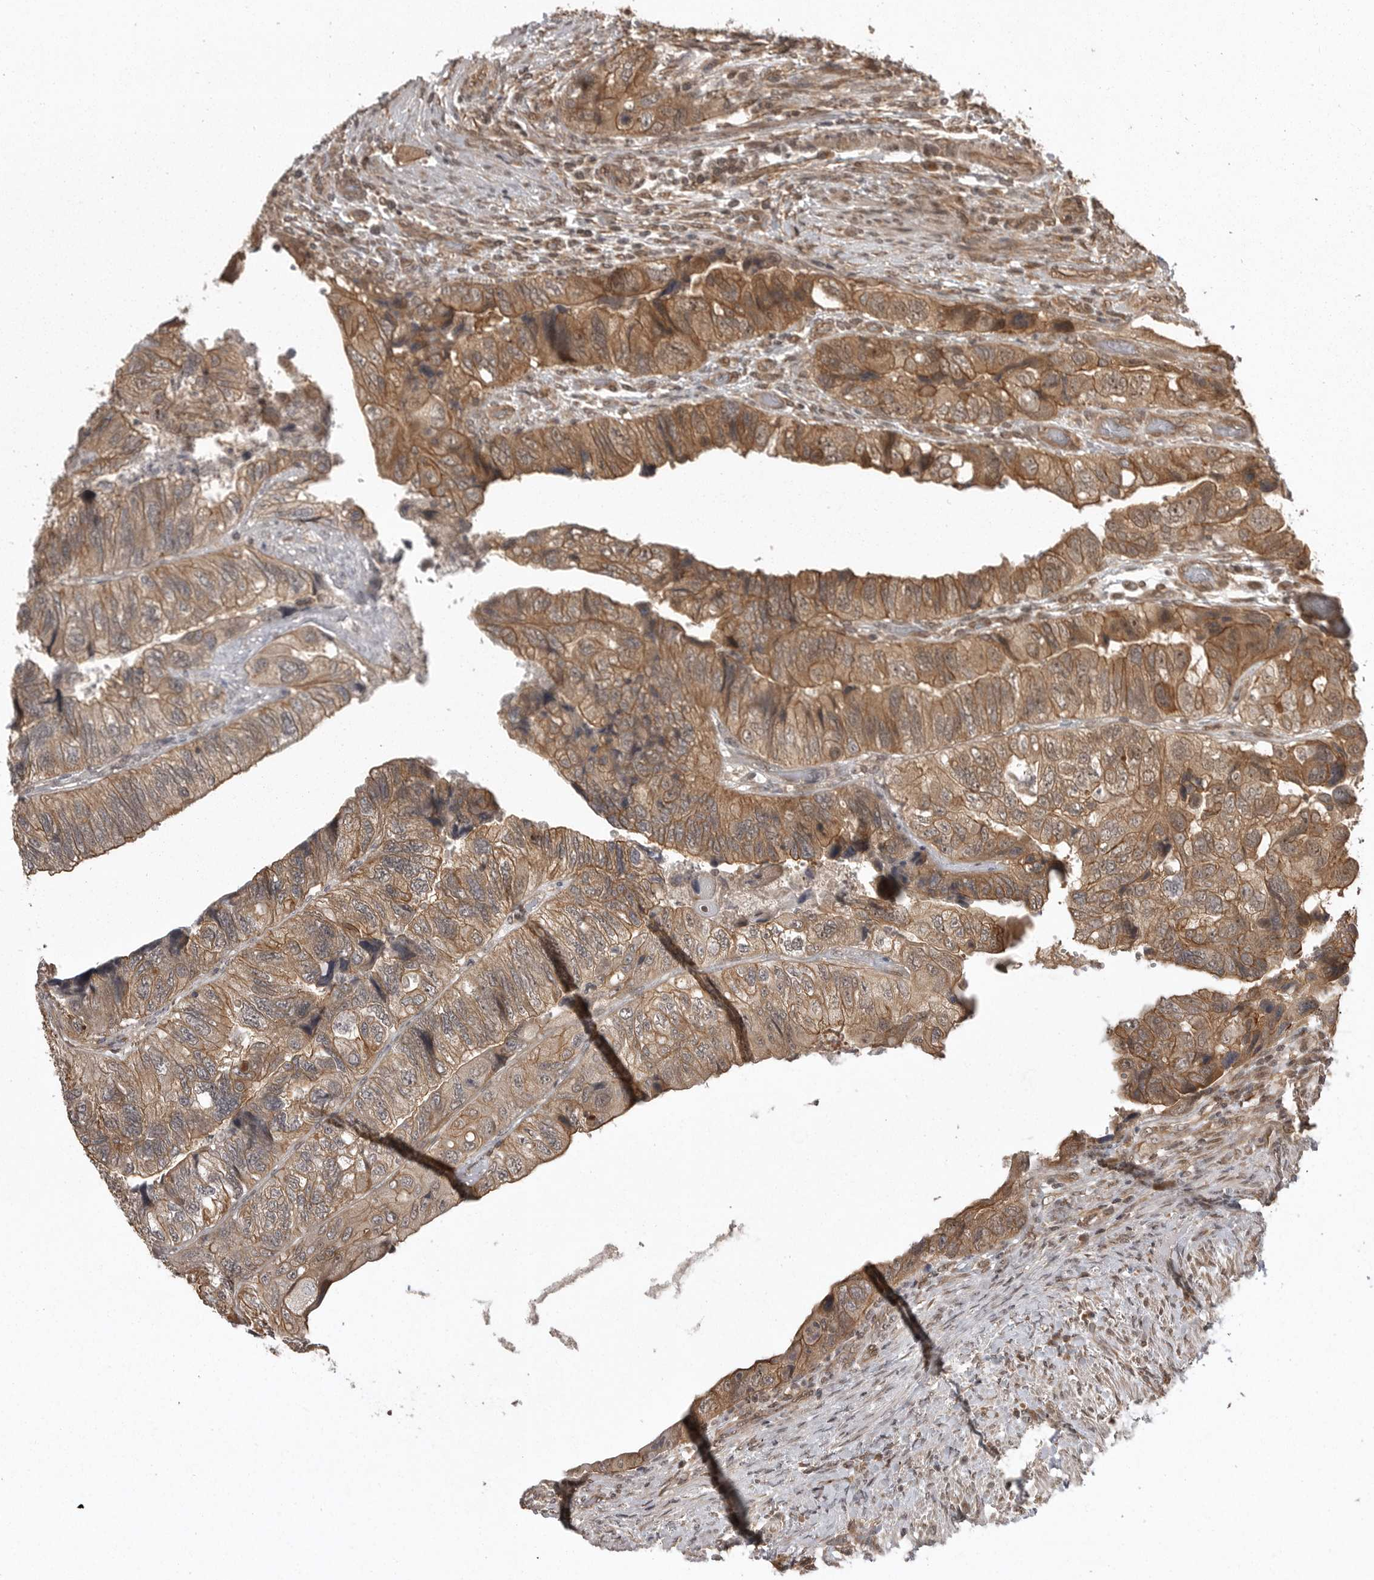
{"staining": {"intensity": "moderate", "quantity": ">75%", "location": "cytoplasmic/membranous"}, "tissue": "colorectal cancer", "cell_type": "Tumor cells", "image_type": "cancer", "snomed": [{"axis": "morphology", "description": "Adenocarcinoma, NOS"}, {"axis": "topography", "description": "Rectum"}], "caption": "Colorectal cancer stained with a brown dye displays moderate cytoplasmic/membranous positive staining in about >75% of tumor cells.", "gene": "DNAJC8", "patient": {"sex": "male", "age": 63}}